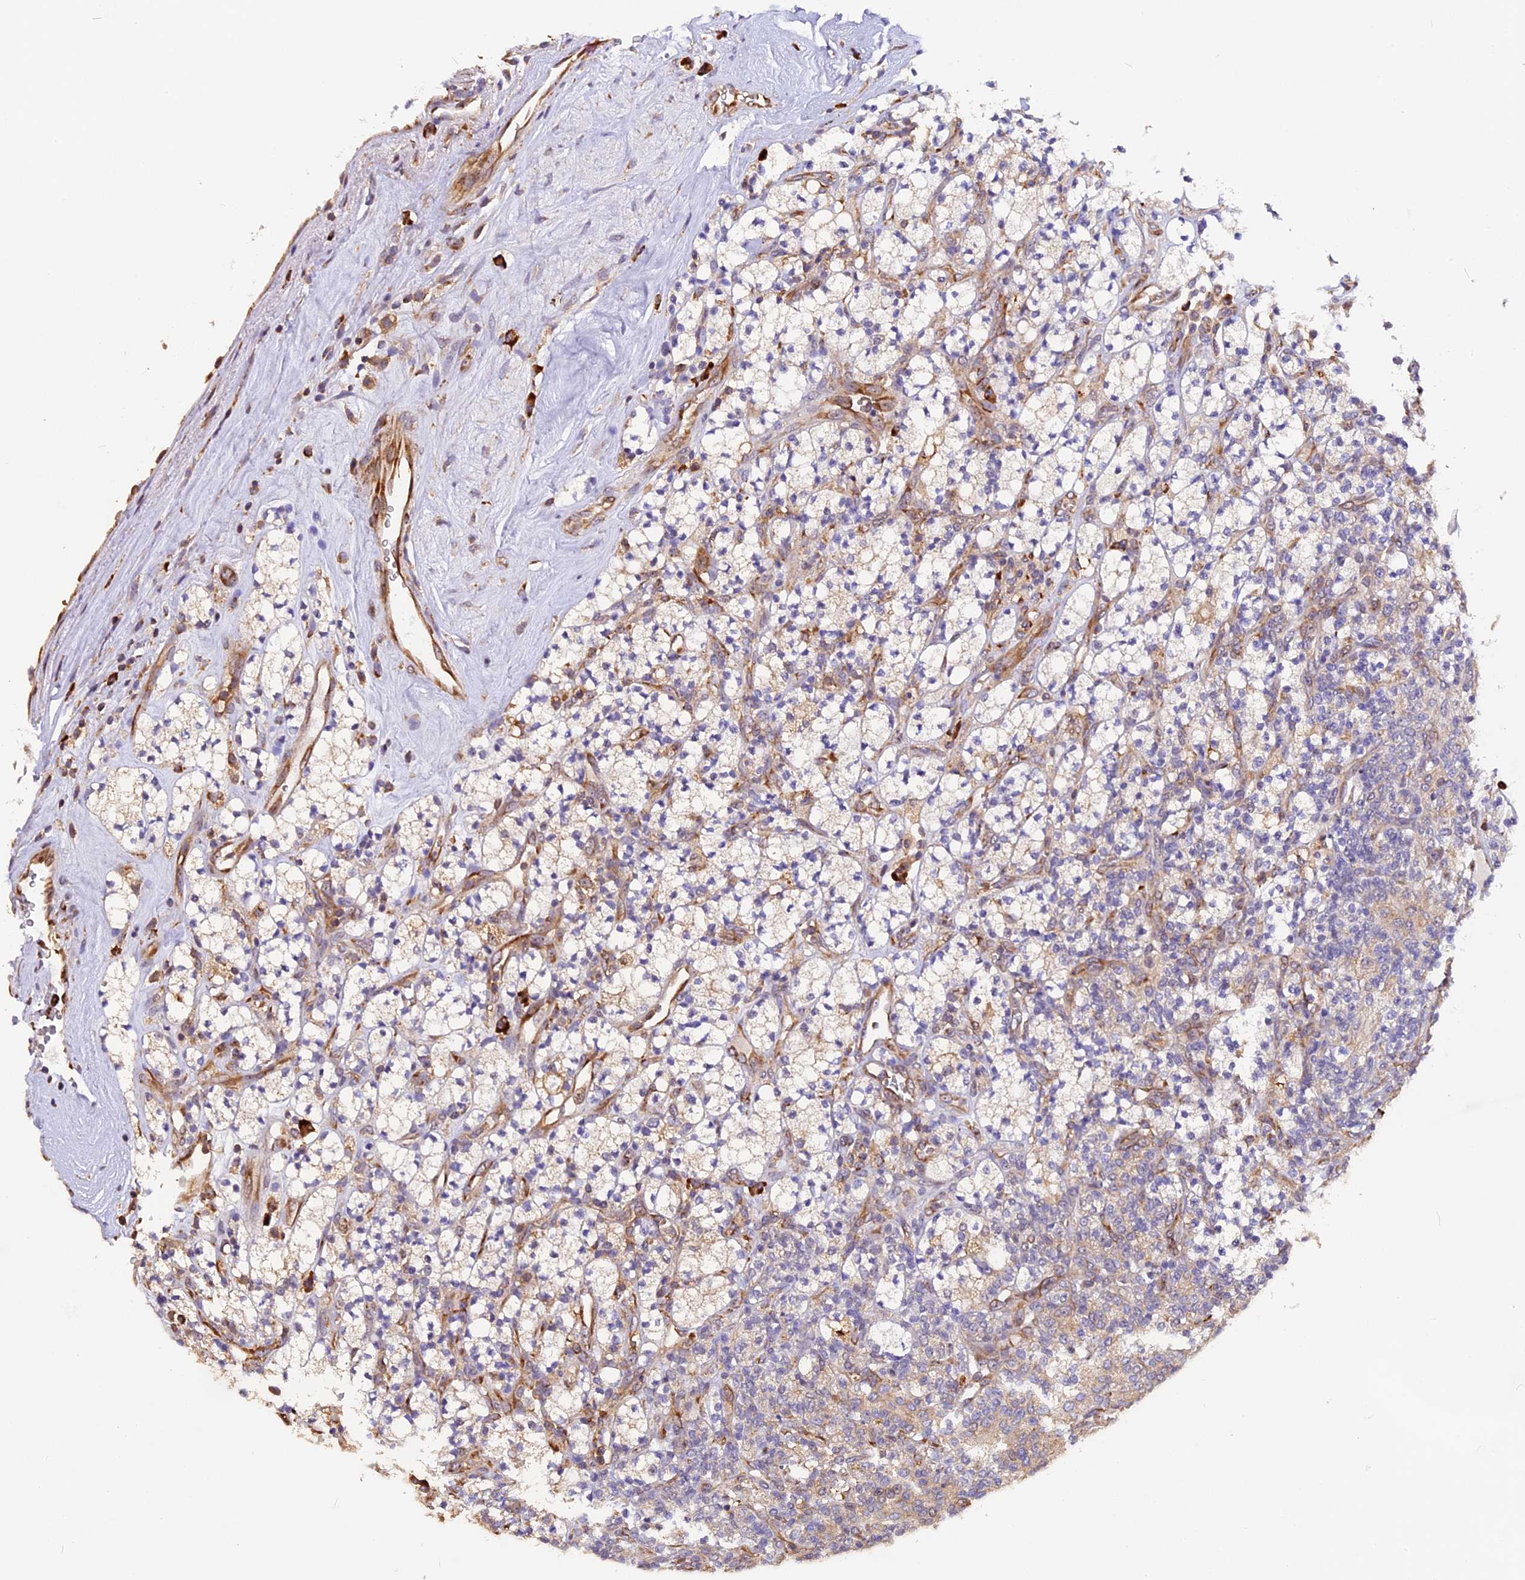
{"staining": {"intensity": "weak", "quantity": "25%-75%", "location": "cytoplasmic/membranous"}, "tissue": "renal cancer", "cell_type": "Tumor cells", "image_type": "cancer", "snomed": [{"axis": "morphology", "description": "Adenocarcinoma, NOS"}, {"axis": "topography", "description": "Kidney"}], "caption": "Tumor cells exhibit low levels of weak cytoplasmic/membranous expression in about 25%-75% of cells in renal cancer (adenocarcinoma).", "gene": "GNPTAB", "patient": {"sex": "male", "age": 77}}